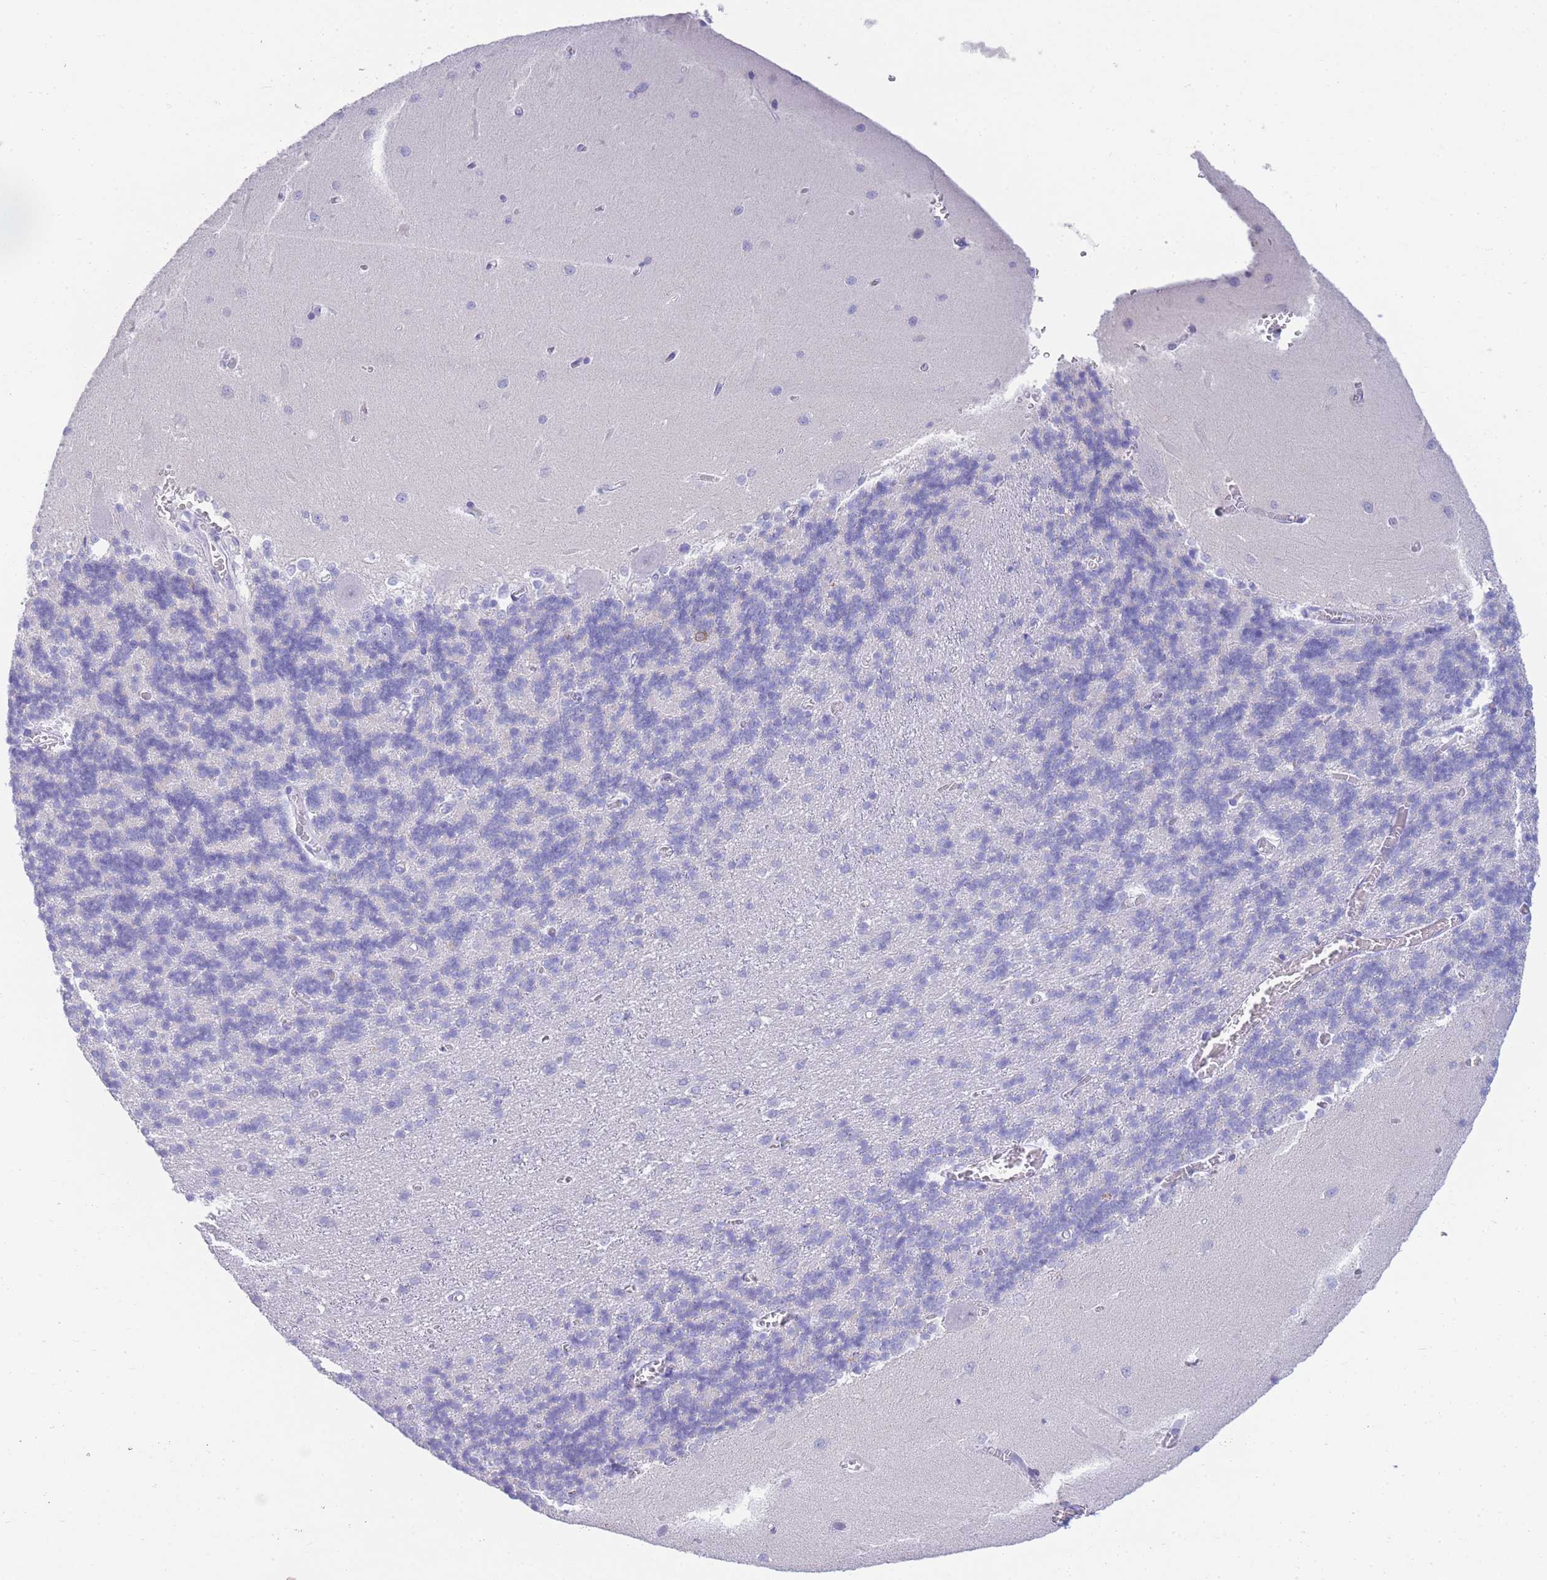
{"staining": {"intensity": "negative", "quantity": "none", "location": "none"}, "tissue": "cerebellum", "cell_type": "Cells in granular layer", "image_type": "normal", "snomed": [{"axis": "morphology", "description": "Normal tissue, NOS"}, {"axis": "topography", "description": "Cerebellum"}], "caption": "Immunohistochemistry (IHC) of unremarkable cerebellum reveals no positivity in cells in granular layer. (DAB (3,3'-diaminobenzidine) immunohistochemistry visualized using brightfield microscopy, high magnification).", "gene": "LRRC37A2", "patient": {"sex": "male", "age": 37}}